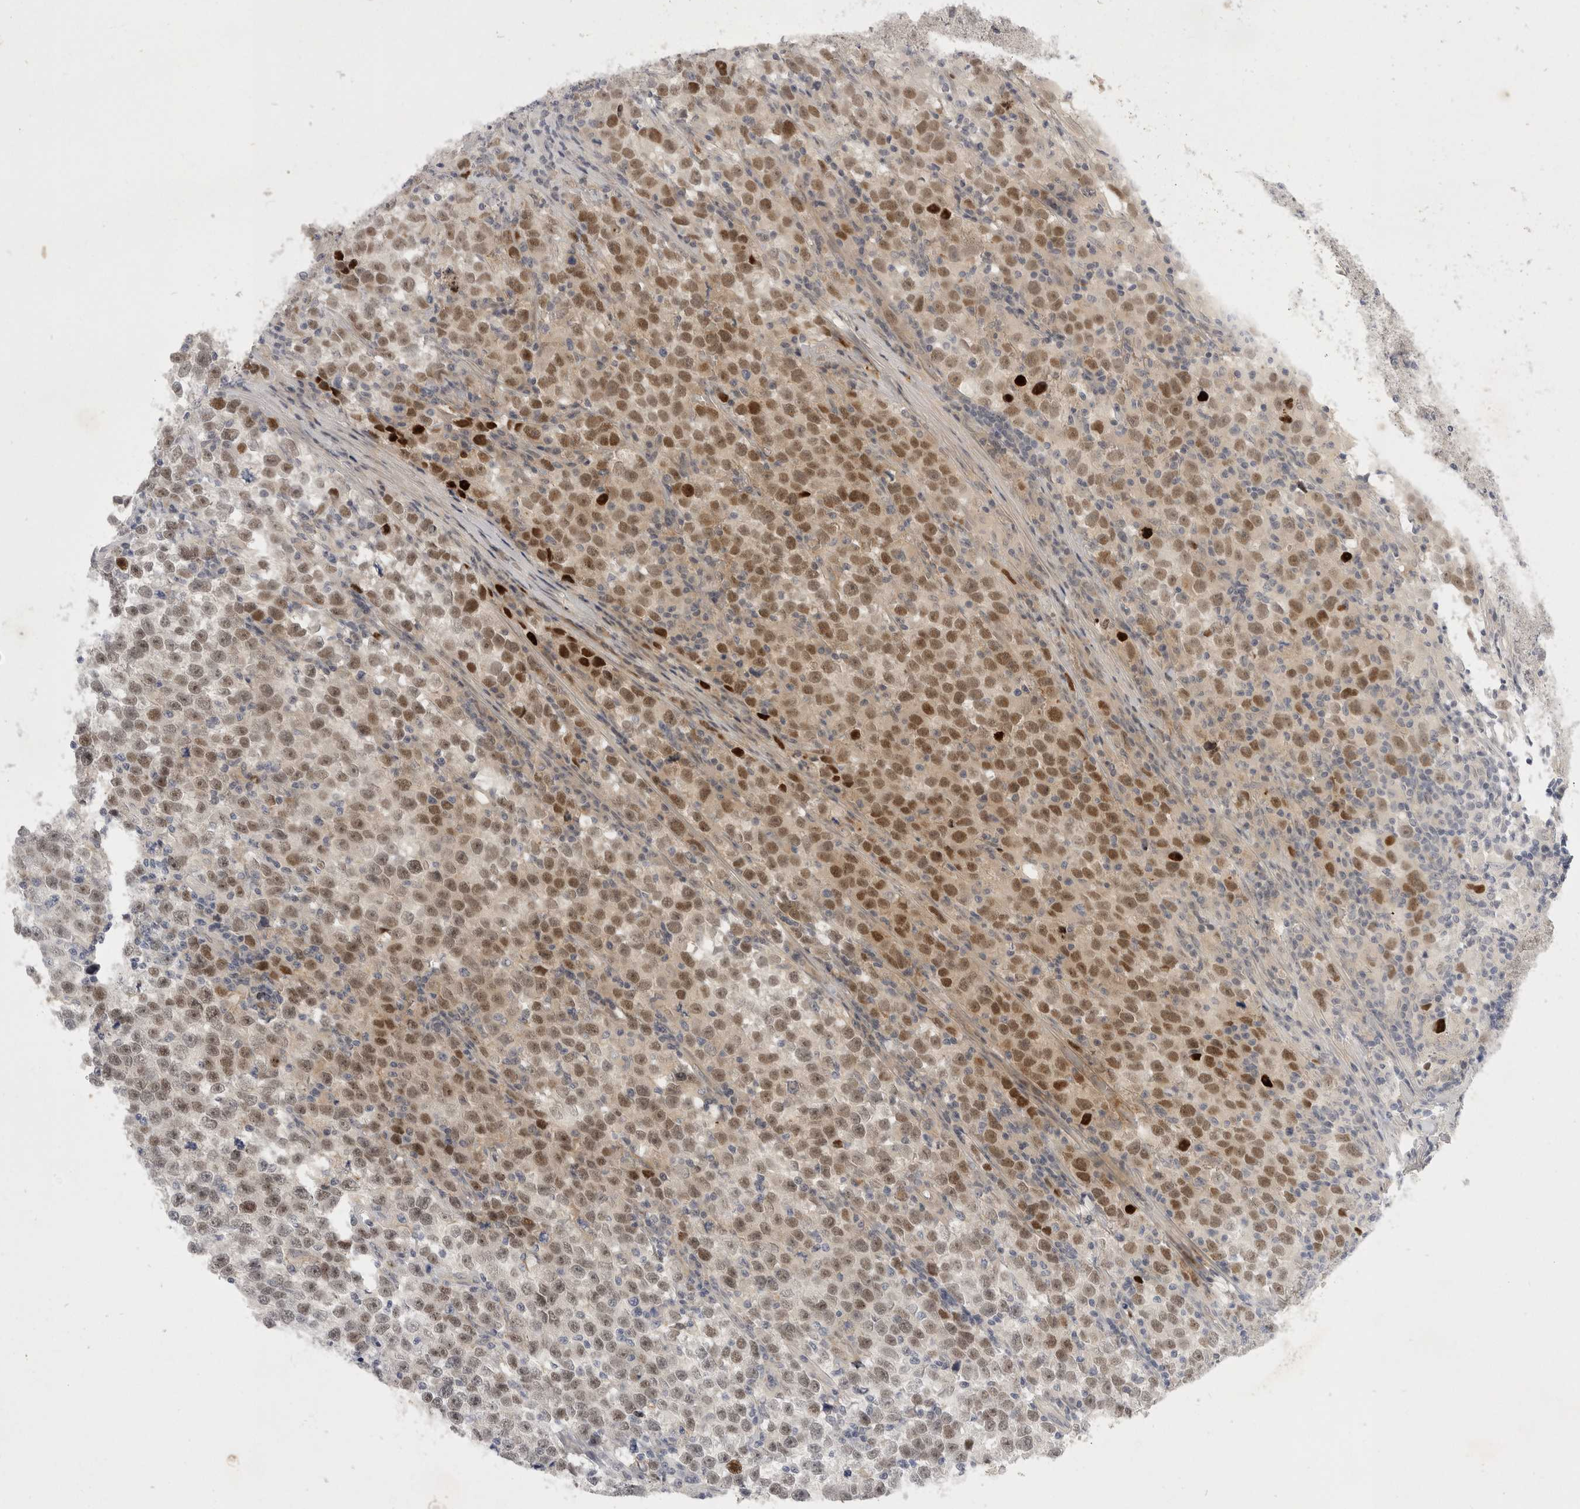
{"staining": {"intensity": "moderate", "quantity": ">75%", "location": "nuclear"}, "tissue": "testis cancer", "cell_type": "Tumor cells", "image_type": "cancer", "snomed": [{"axis": "morphology", "description": "Normal tissue, NOS"}, {"axis": "morphology", "description": "Seminoma, NOS"}, {"axis": "topography", "description": "Testis"}], "caption": "Immunohistochemical staining of human seminoma (testis) demonstrates medium levels of moderate nuclear protein positivity in approximately >75% of tumor cells. The protein of interest is stained brown, and the nuclei are stained in blue (DAB (3,3'-diaminobenzidine) IHC with brightfield microscopy, high magnification).", "gene": "TOM1L2", "patient": {"sex": "male", "age": 43}}